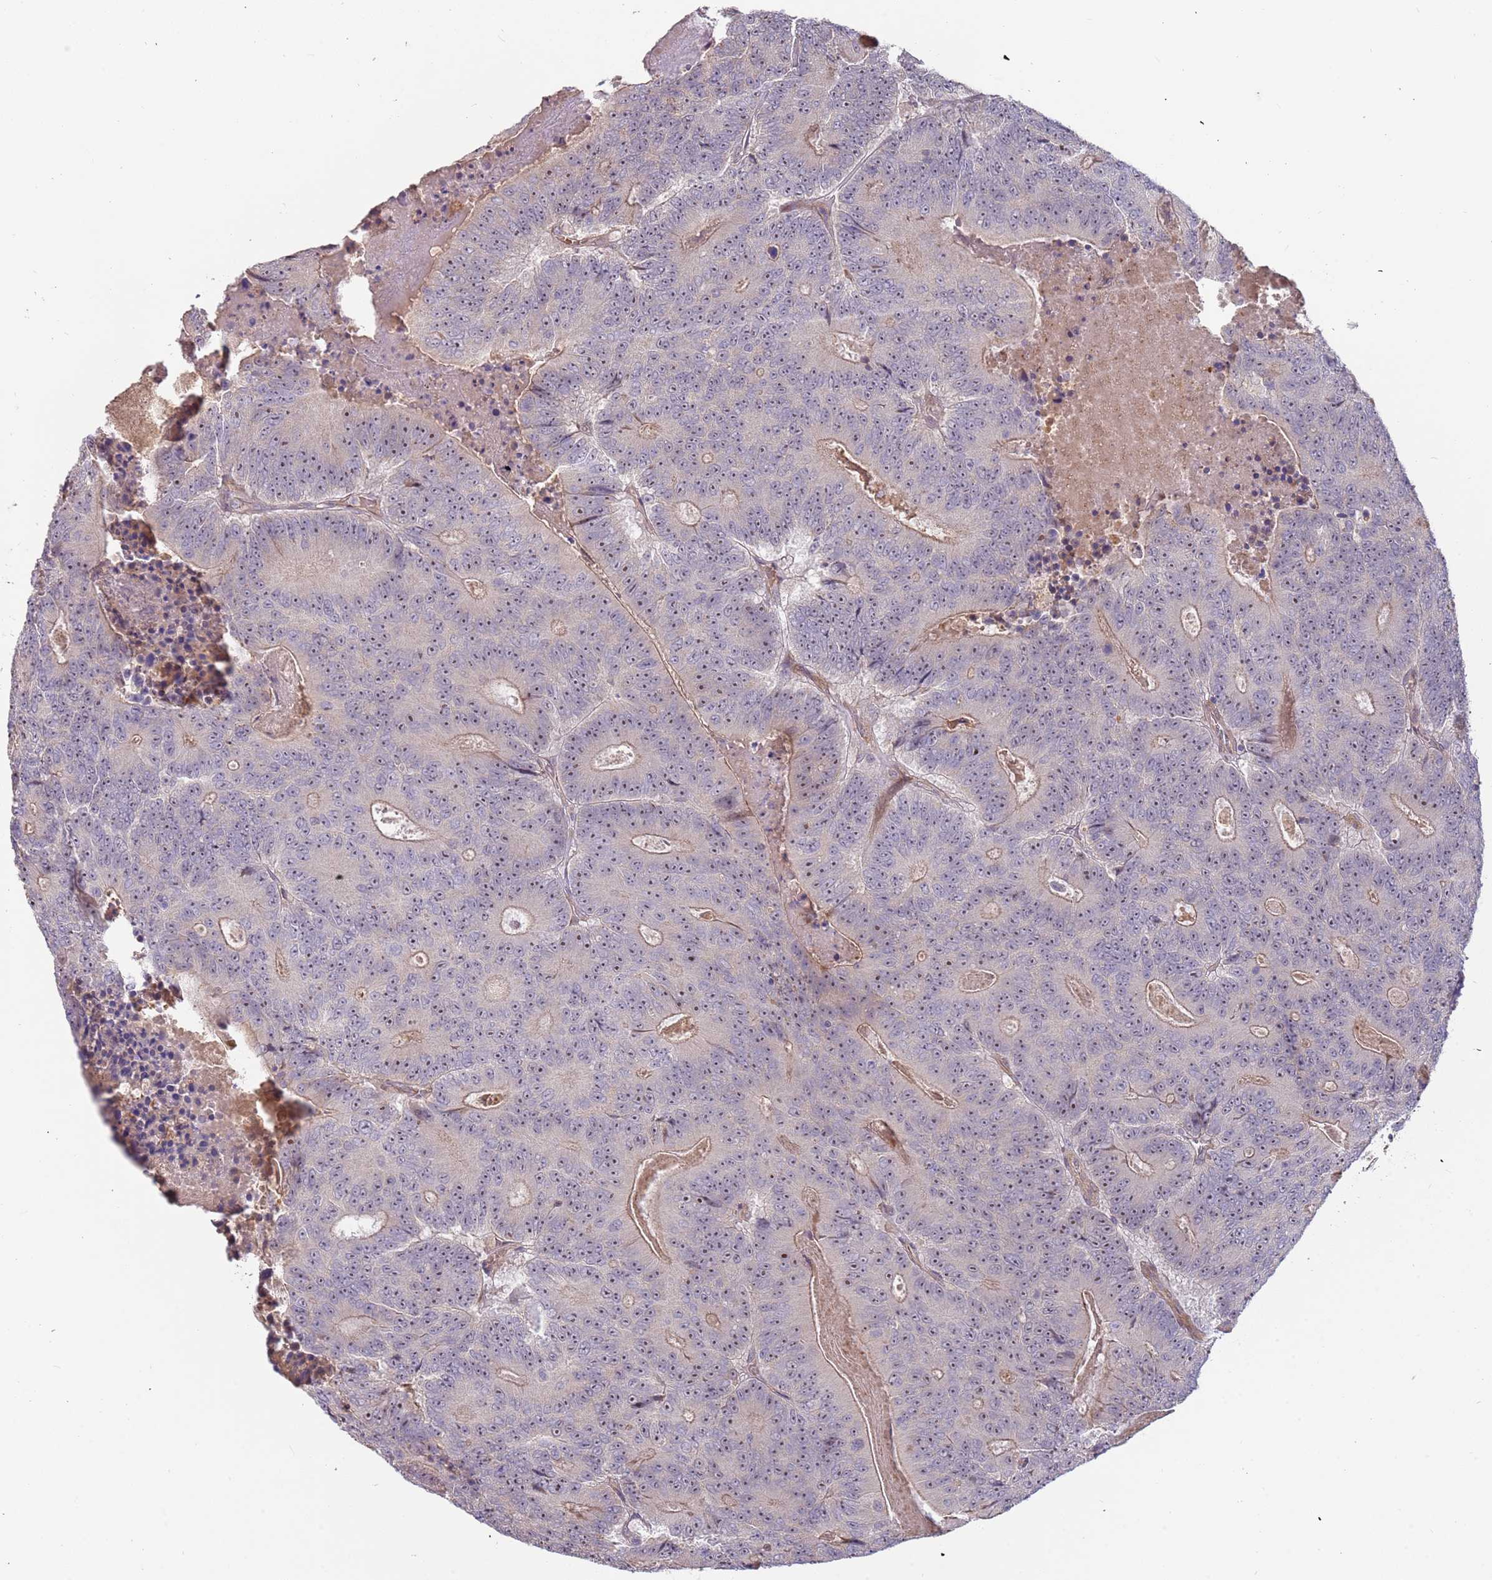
{"staining": {"intensity": "weak", "quantity": ">75%", "location": "cytoplasmic/membranous,nuclear"}, "tissue": "colorectal cancer", "cell_type": "Tumor cells", "image_type": "cancer", "snomed": [{"axis": "morphology", "description": "Adenocarcinoma, NOS"}, {"axis": "topography", "description": "Colon"}], "caption": "Immunohistochemistry (DAB) staining of human adenocarcinoma (colorectal) demonstrates weak cytoplasmic/membranous and nuclear protein staining in approximately >75% of tumor cells.", "gene": "TRAPPC6B", "patient": {"sex": "male", "age": 83}}